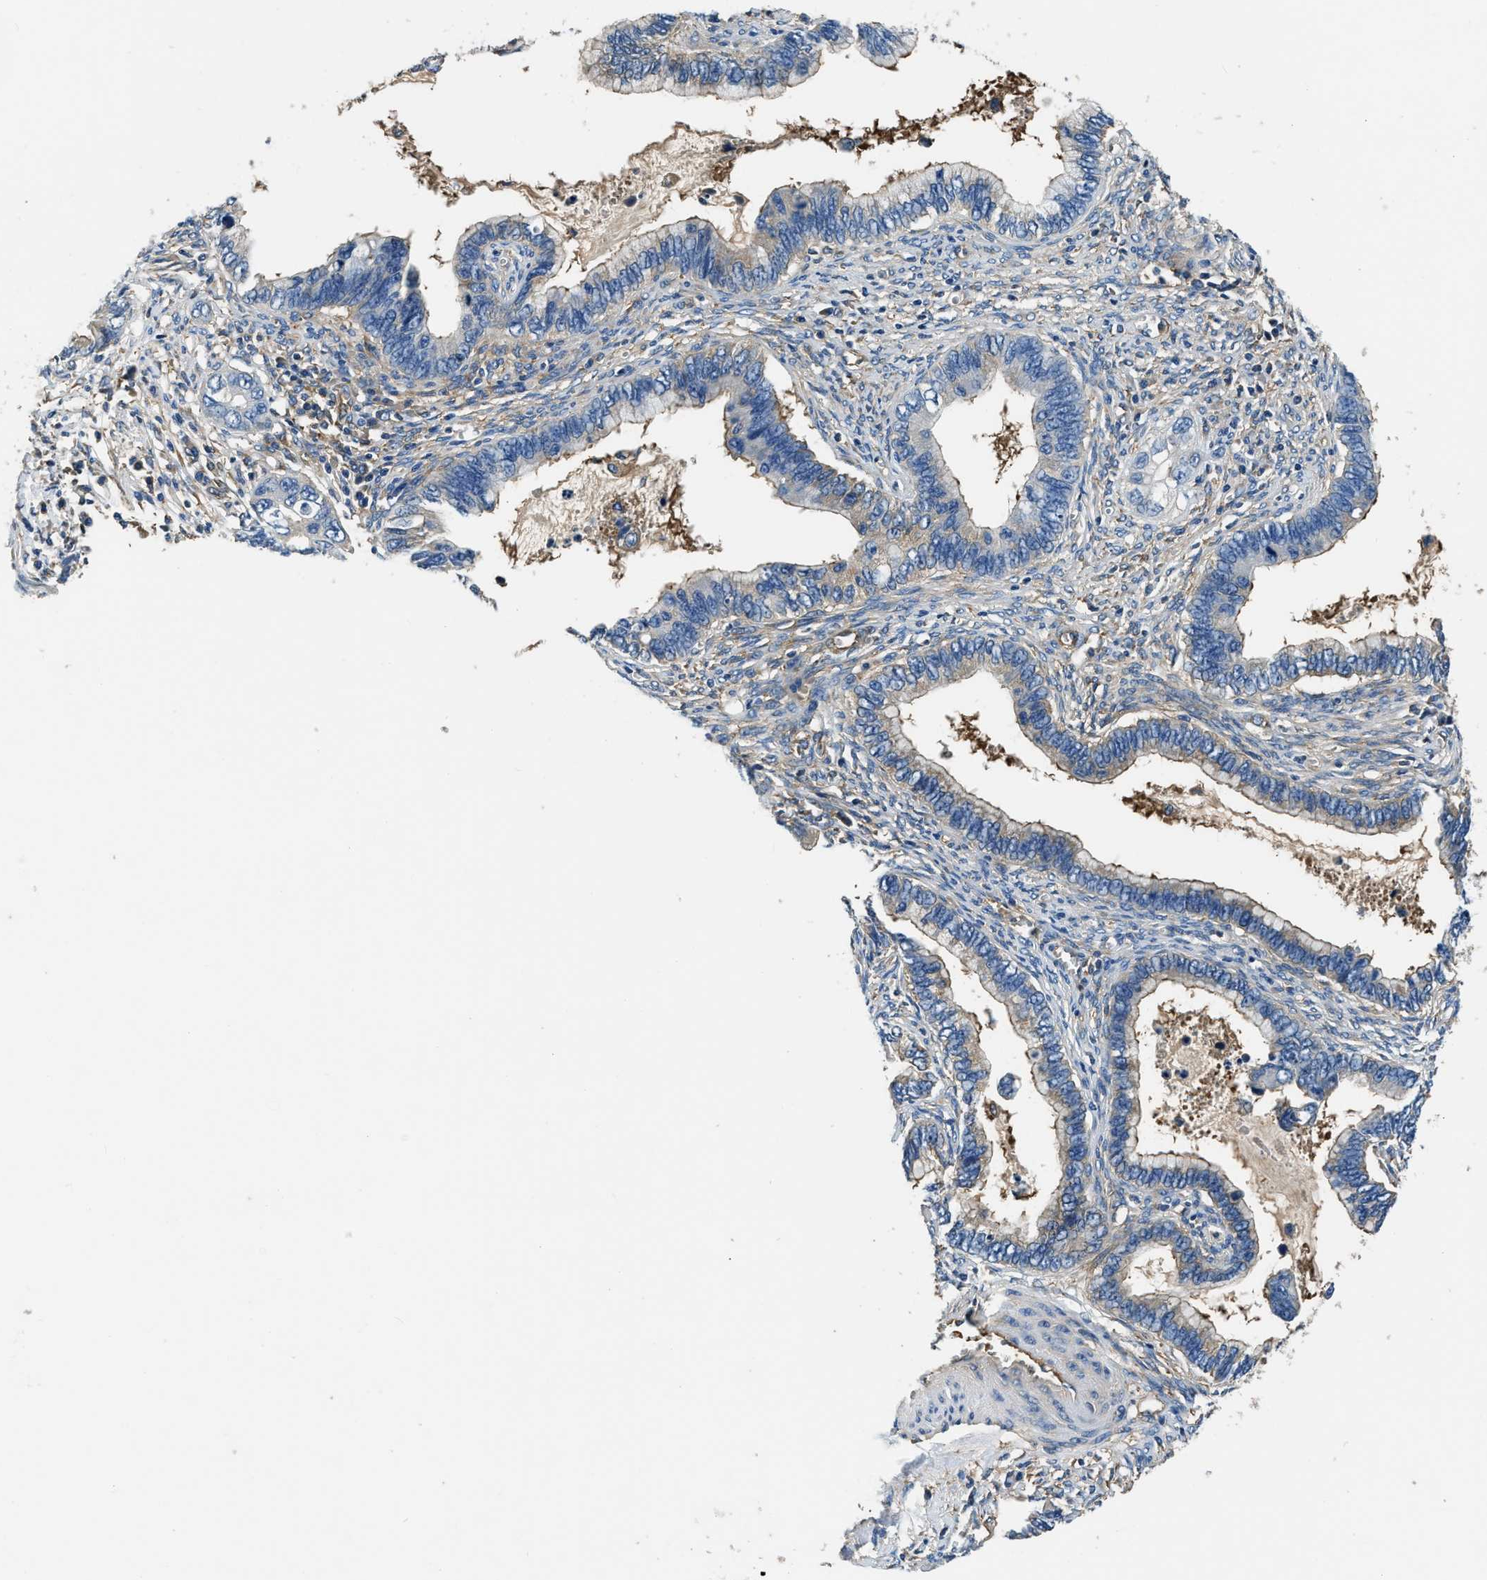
{"staining": {"intensity": "negative", "quantity": "none", "location": "none"}, "tissue": "cervical cancer", "cell_type": "Tumor cells", "image_type": "cancer", "snomed": [{"axis": "morphology", "description": "Adenocarcinoma, NOS"}, {"axis": "topography", "description": "Cervix"}], "caption": "DAB immunohistochemical staining of human adenocarcinoma (cervical) demonstrates no significant staining in tumor cells.", "gene": "EEA1", "patient": {"sex": "female", "age": 44}}